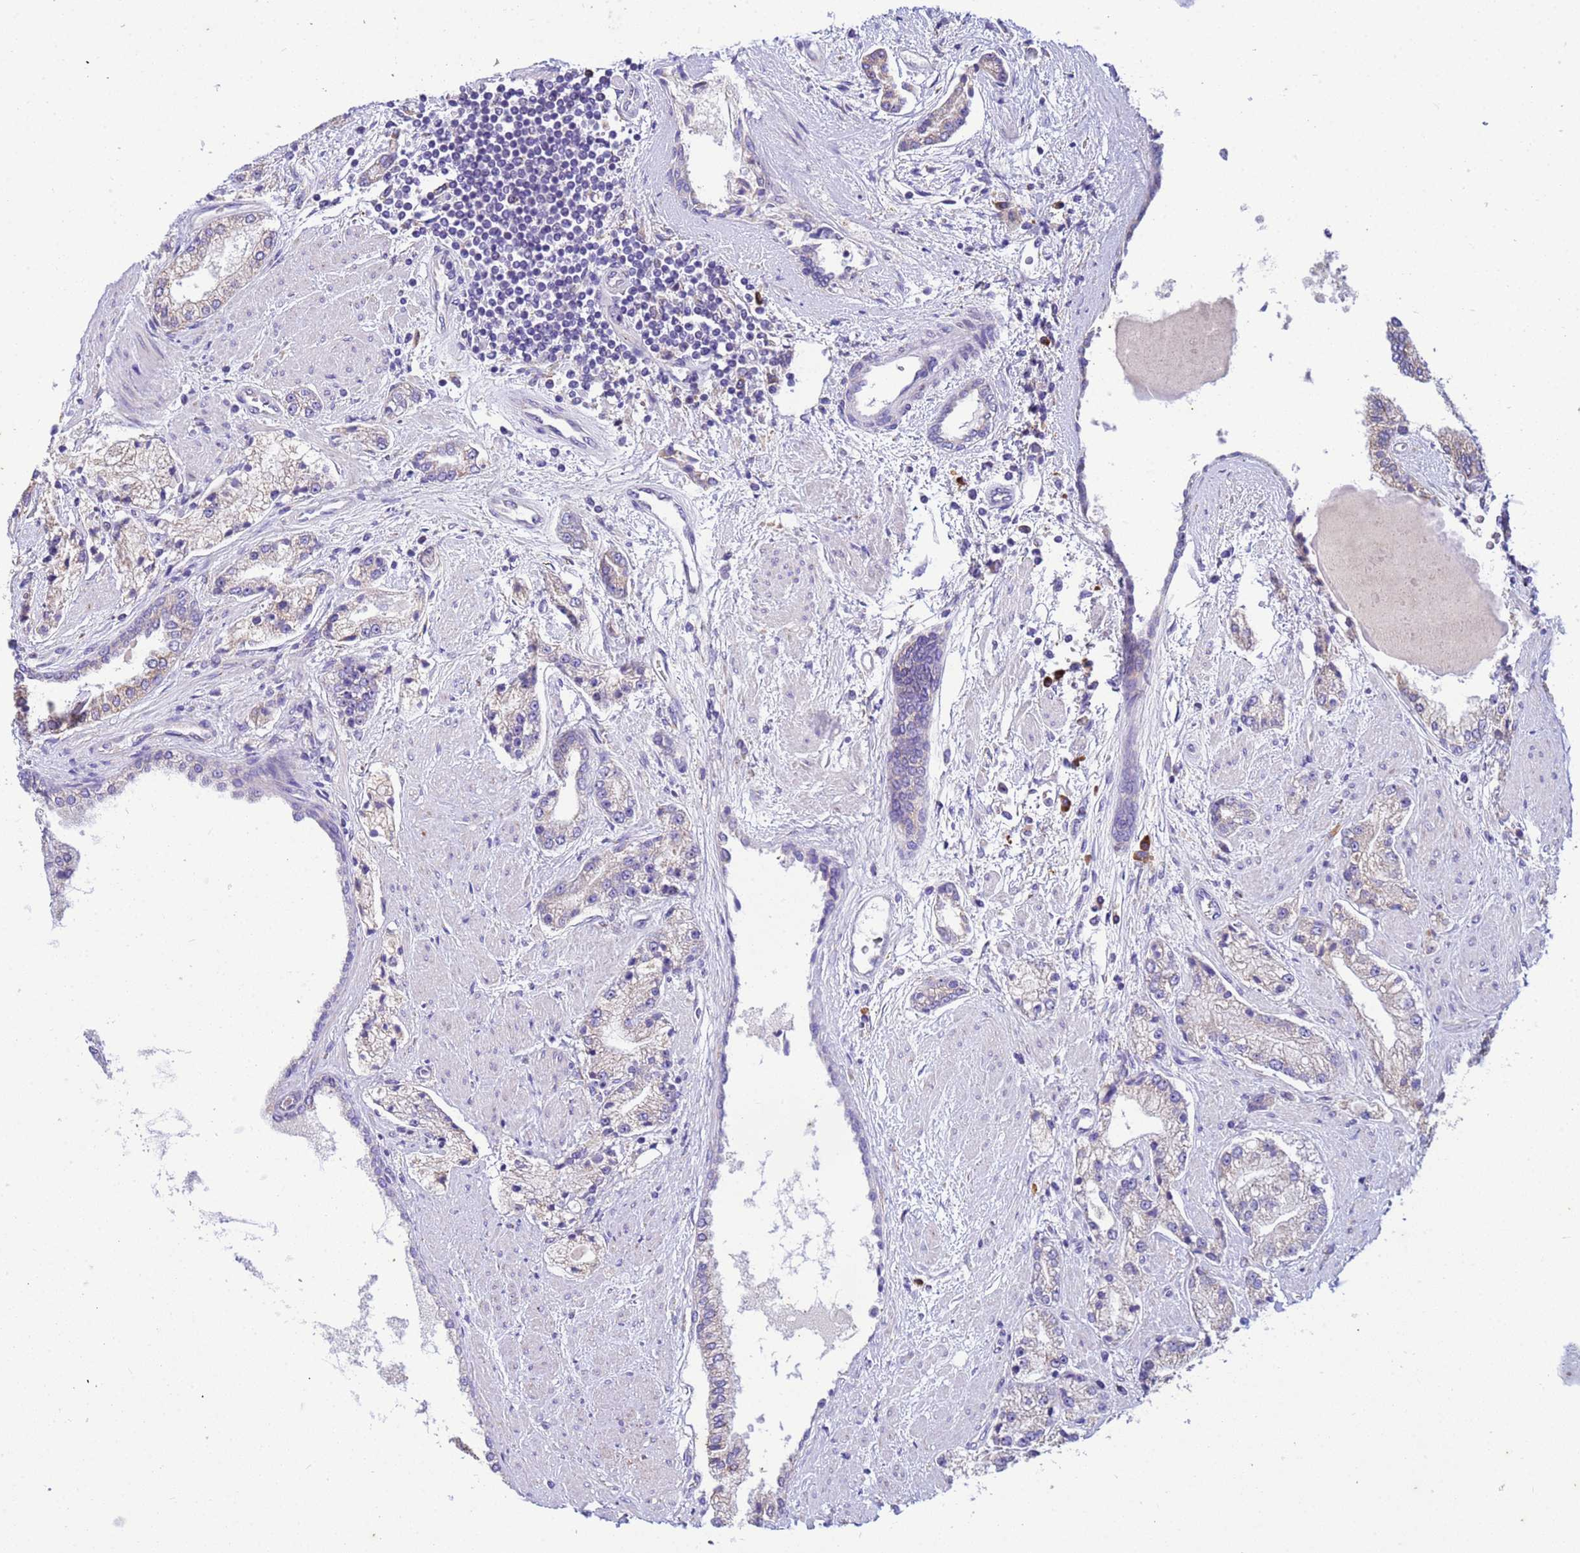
{"staining": {"intensity": "negative", "quantity": "none", "location": "none"}, "tissue": "prostate cancer", "cell_type": "Tumor cells", "image_type": "cancer", "snomed": [{"axis": "morphology", "description": "Adenocarcinoma, High grade"}, {"axis": "topography", "description": "Prostate"}], "caption": "High magnification brightfield microscopy of prostate cancer stained with DAB (3,3'-diaminobenzidine) (brown) and counterstained with hematoxylin (blue): tumor cells show no significant positivity. (Immunohistochemistry (ihc), brightfield microscopy, high magnification).", "gene": "THAP5", "patient": {"sex": "male", "age": 67}}